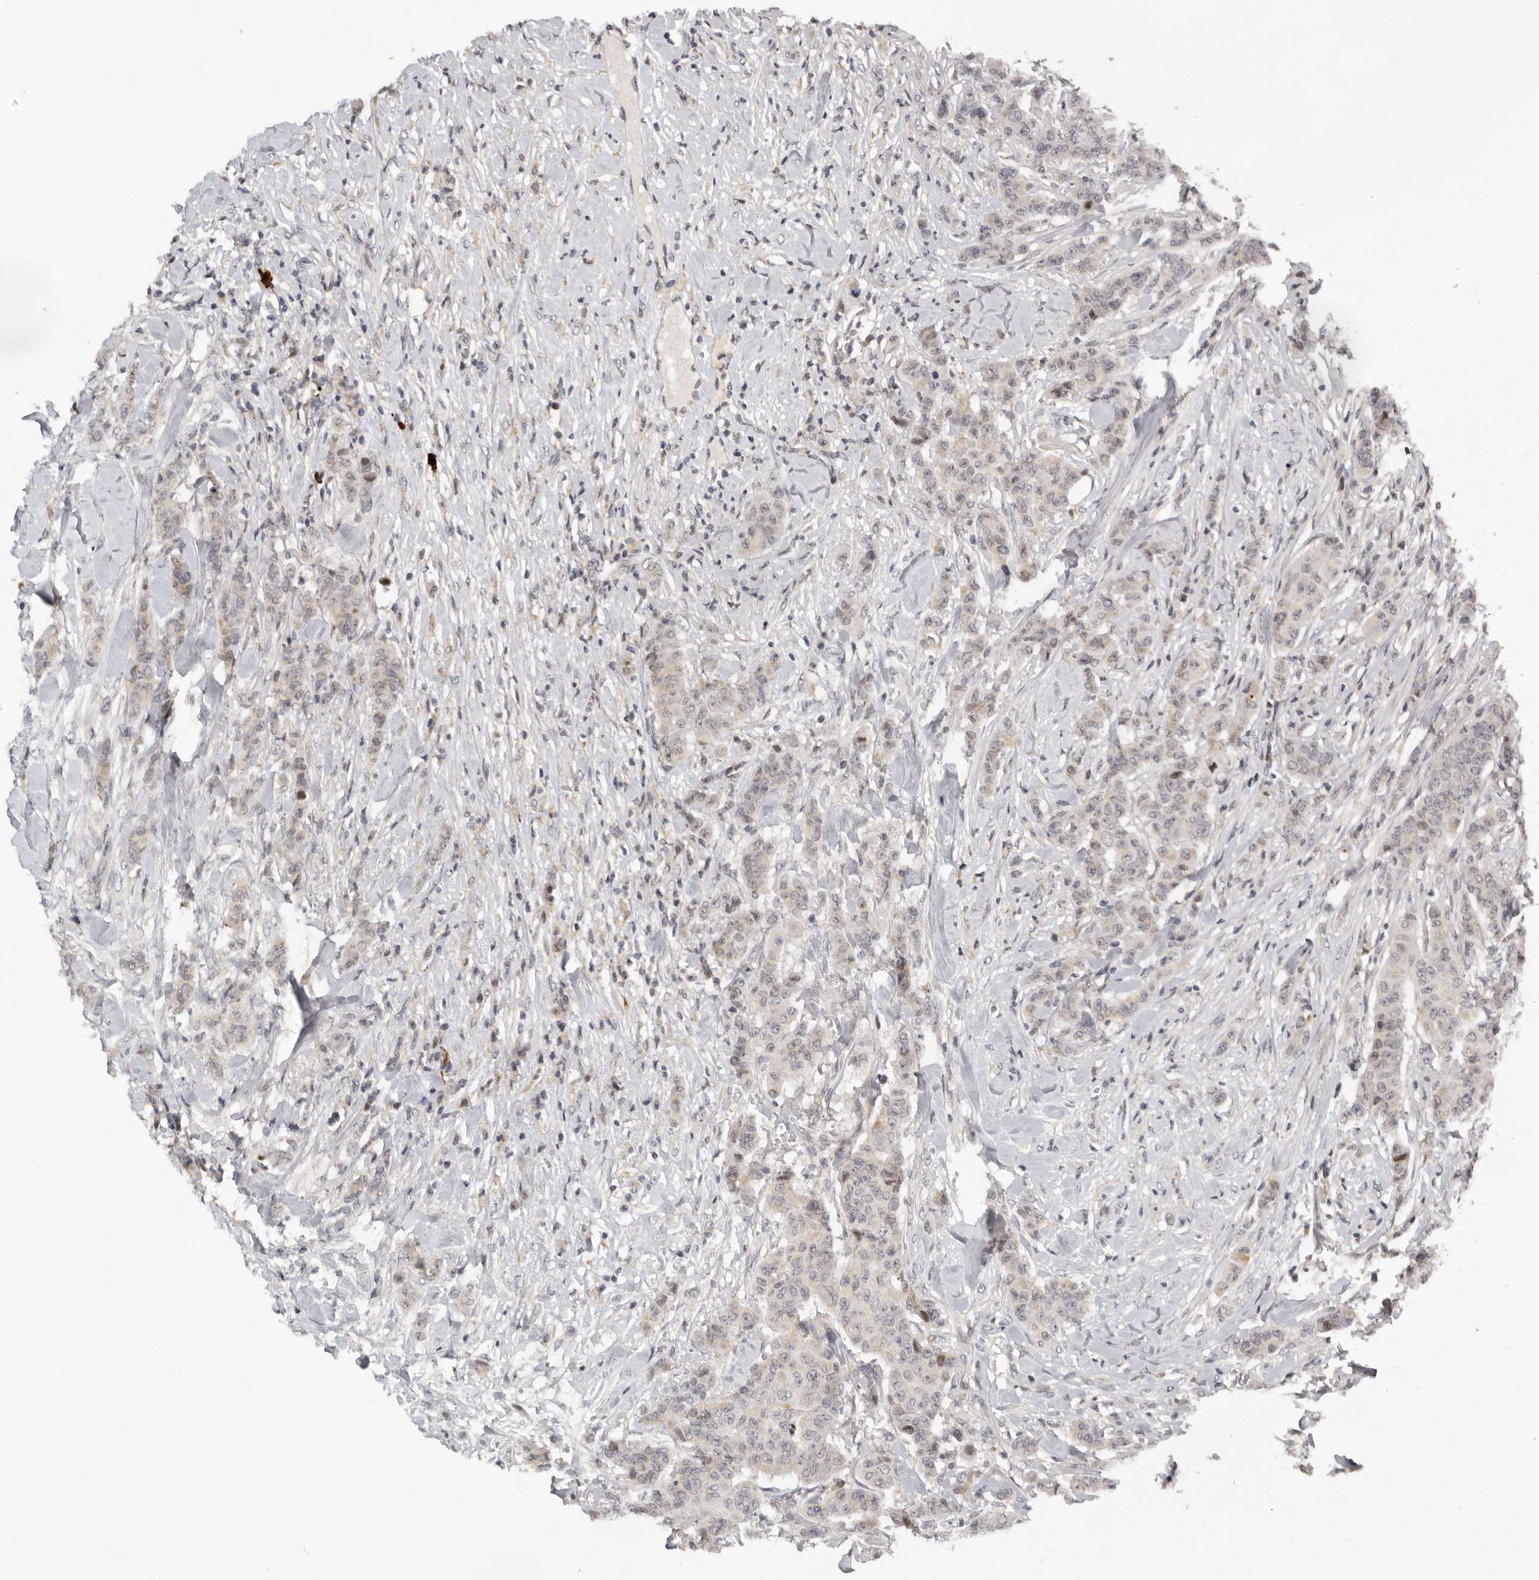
{"staining": {"intensity": "negative", "quantity": "none", "location": "none"}, "tissue": "breast cancer", "cell_type": "Tumor cells", "image_type": "cancer", "snomed": [{"axis": "morphology", "description": "Duct carcinoma"}, {"axis": "topography", "description": "Breast"}], "caption": "Tumor cells are negative for protein expression in human breast cancer.", "gene": "KIF2B", "patient": {"sex": "female", "age": 40}}